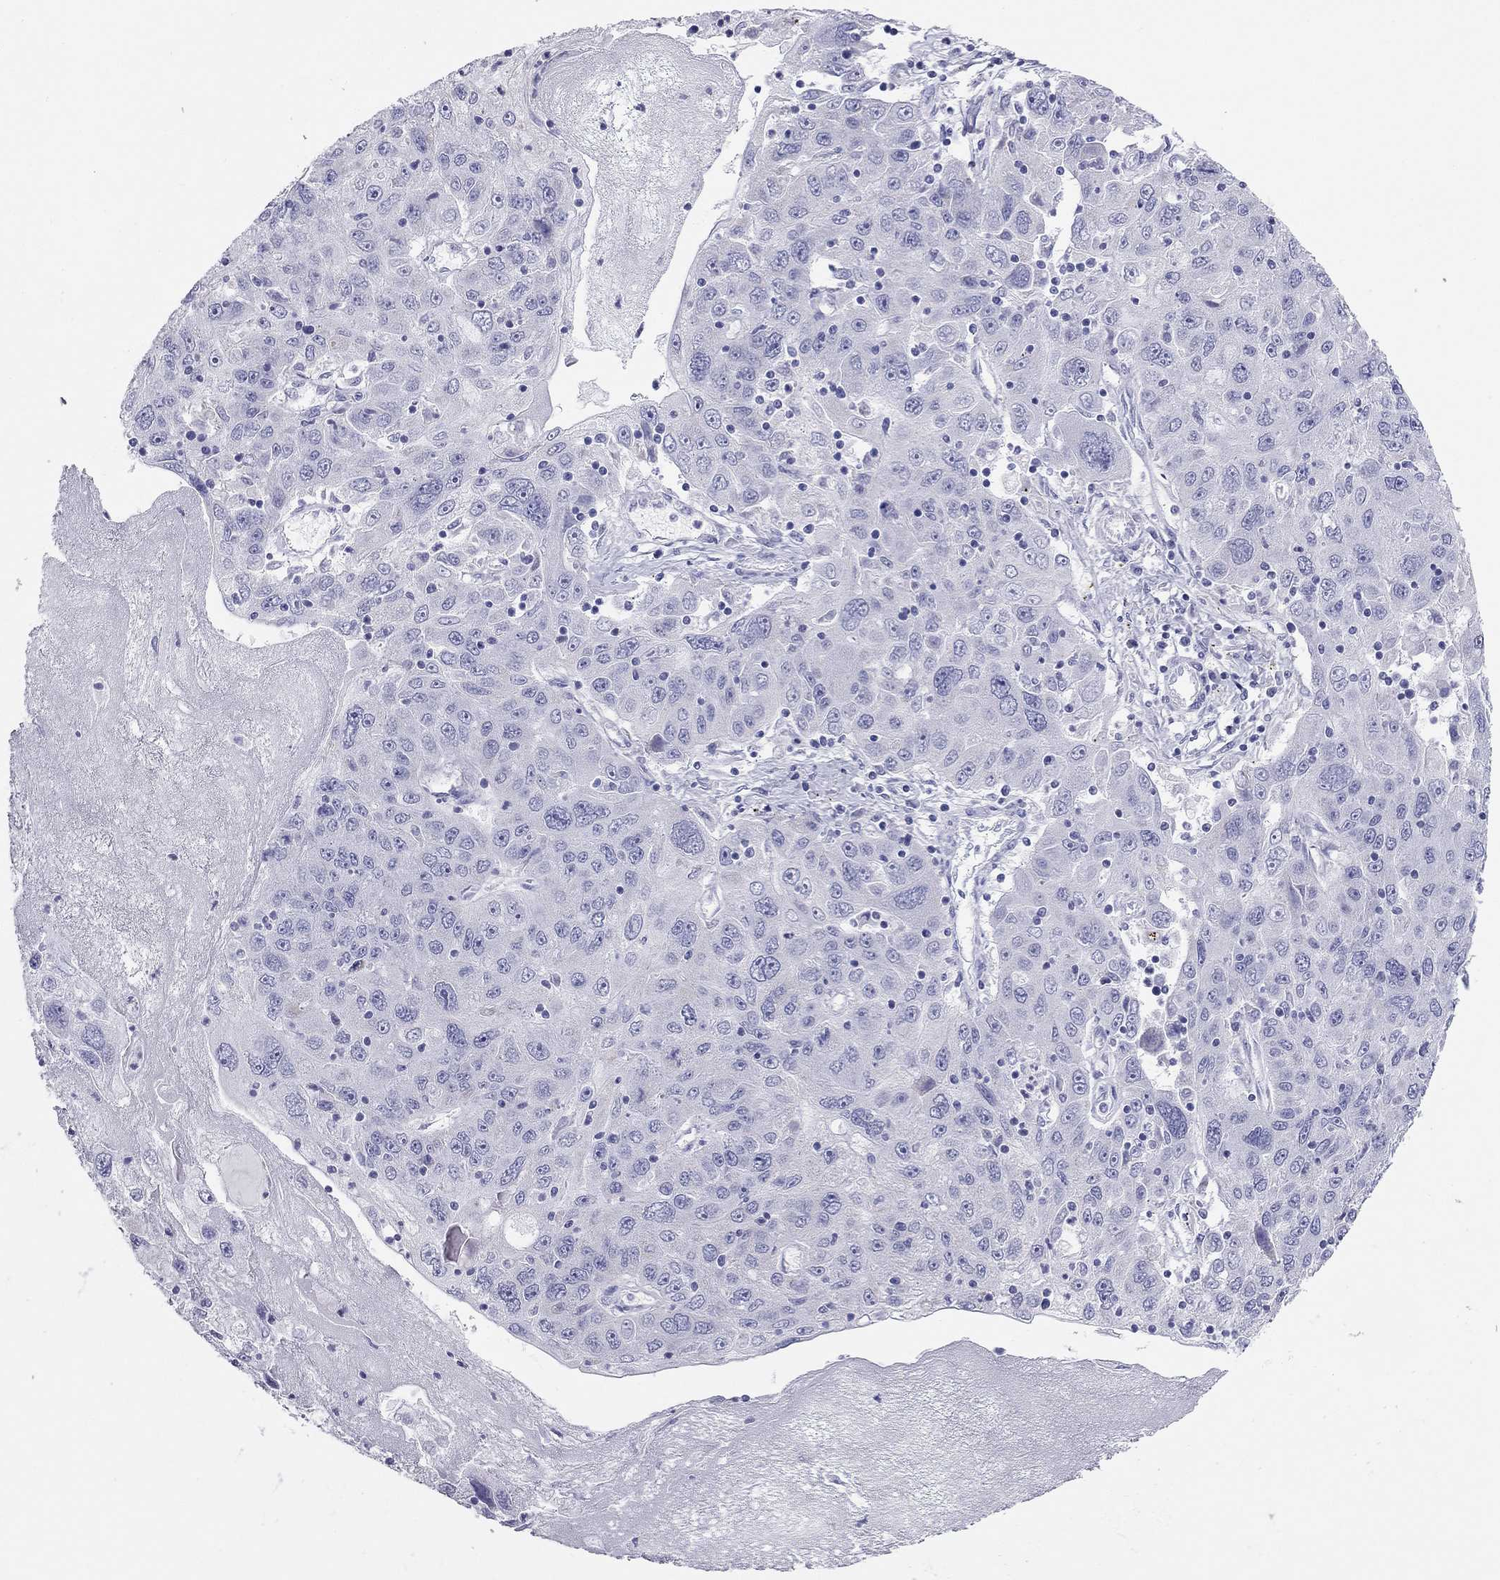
{"staining": {"intensity": "negative", "quantity": "none", "location": "none"}, "tissue": "stomach cancer", "cell_type": "Tumor cells", "image_type": "cancer", "snomed": [{"axis": "morphology", "description": "Adenocarcinoma, NOS"}, {"axis": "topography", "description": "Stomach"}], "caption": "A micrograph of adenocarcinoma (stomach) stained for a protein shows no brown staining in tumor cells.", "gene": "DPY19L2", "patient": {"sex": "male", "age": 56}}